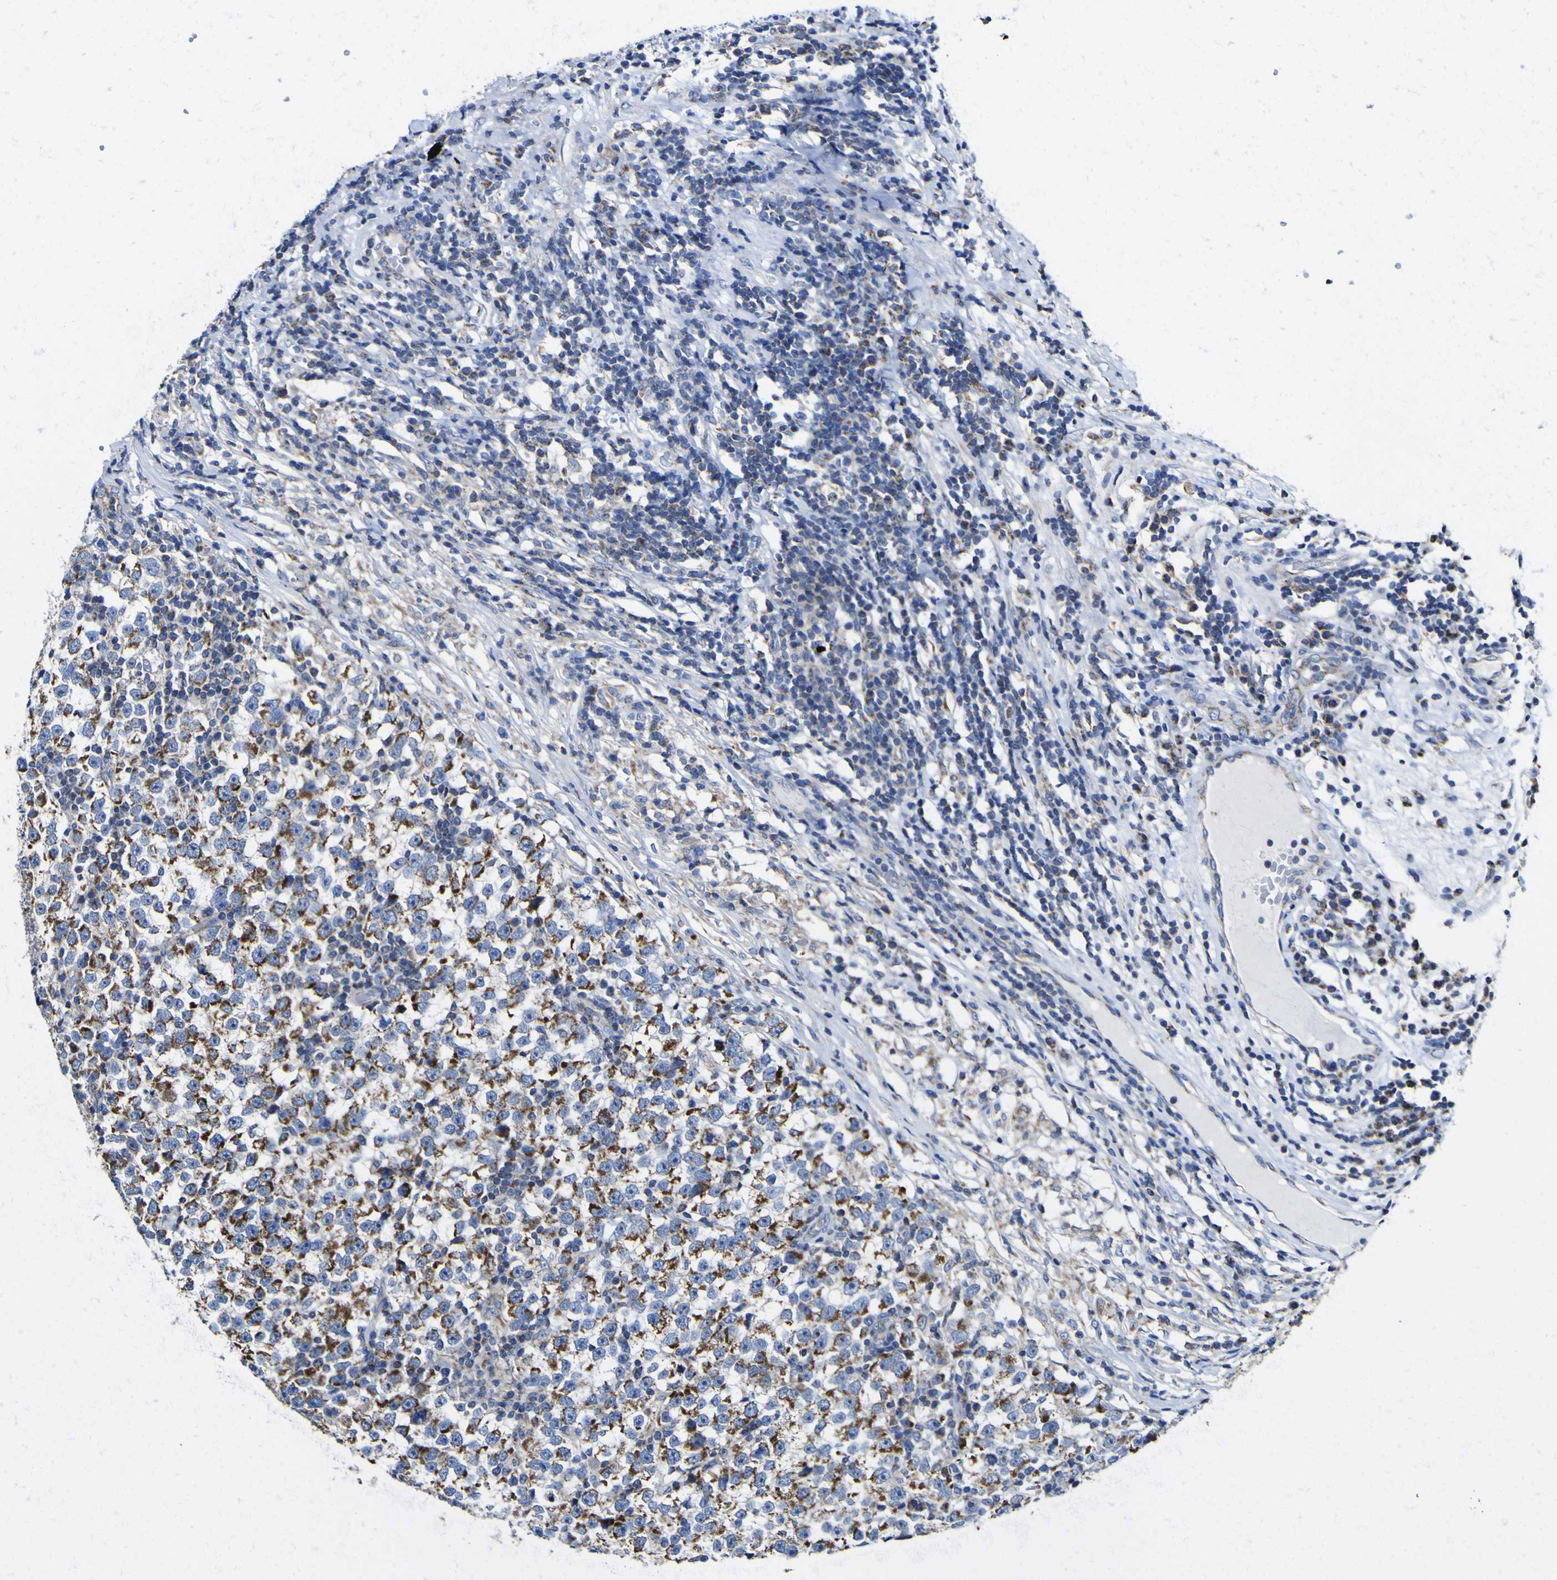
{"staining": {"intensity": "moderate", "quantity": "25%-75%", "location": "cytoplasmic/membranous"}, "tissue": "testis cancer", "cell_type": "Tumor cells", "image_type": "cancer", "snomed": [{"axis": "morphology", "description": "Seminoma, NOS"}, {"axis": "topography", "description": "Testis"}], "caption": "Human testis seminoma stained for a protein (brown) demonstrates moderate cytoplasmic/membranous positive expression in approximately 25%-75% of tumor cells.", "gene": "CCDC90B", "patient": {"sex": "male", "age": 43}}